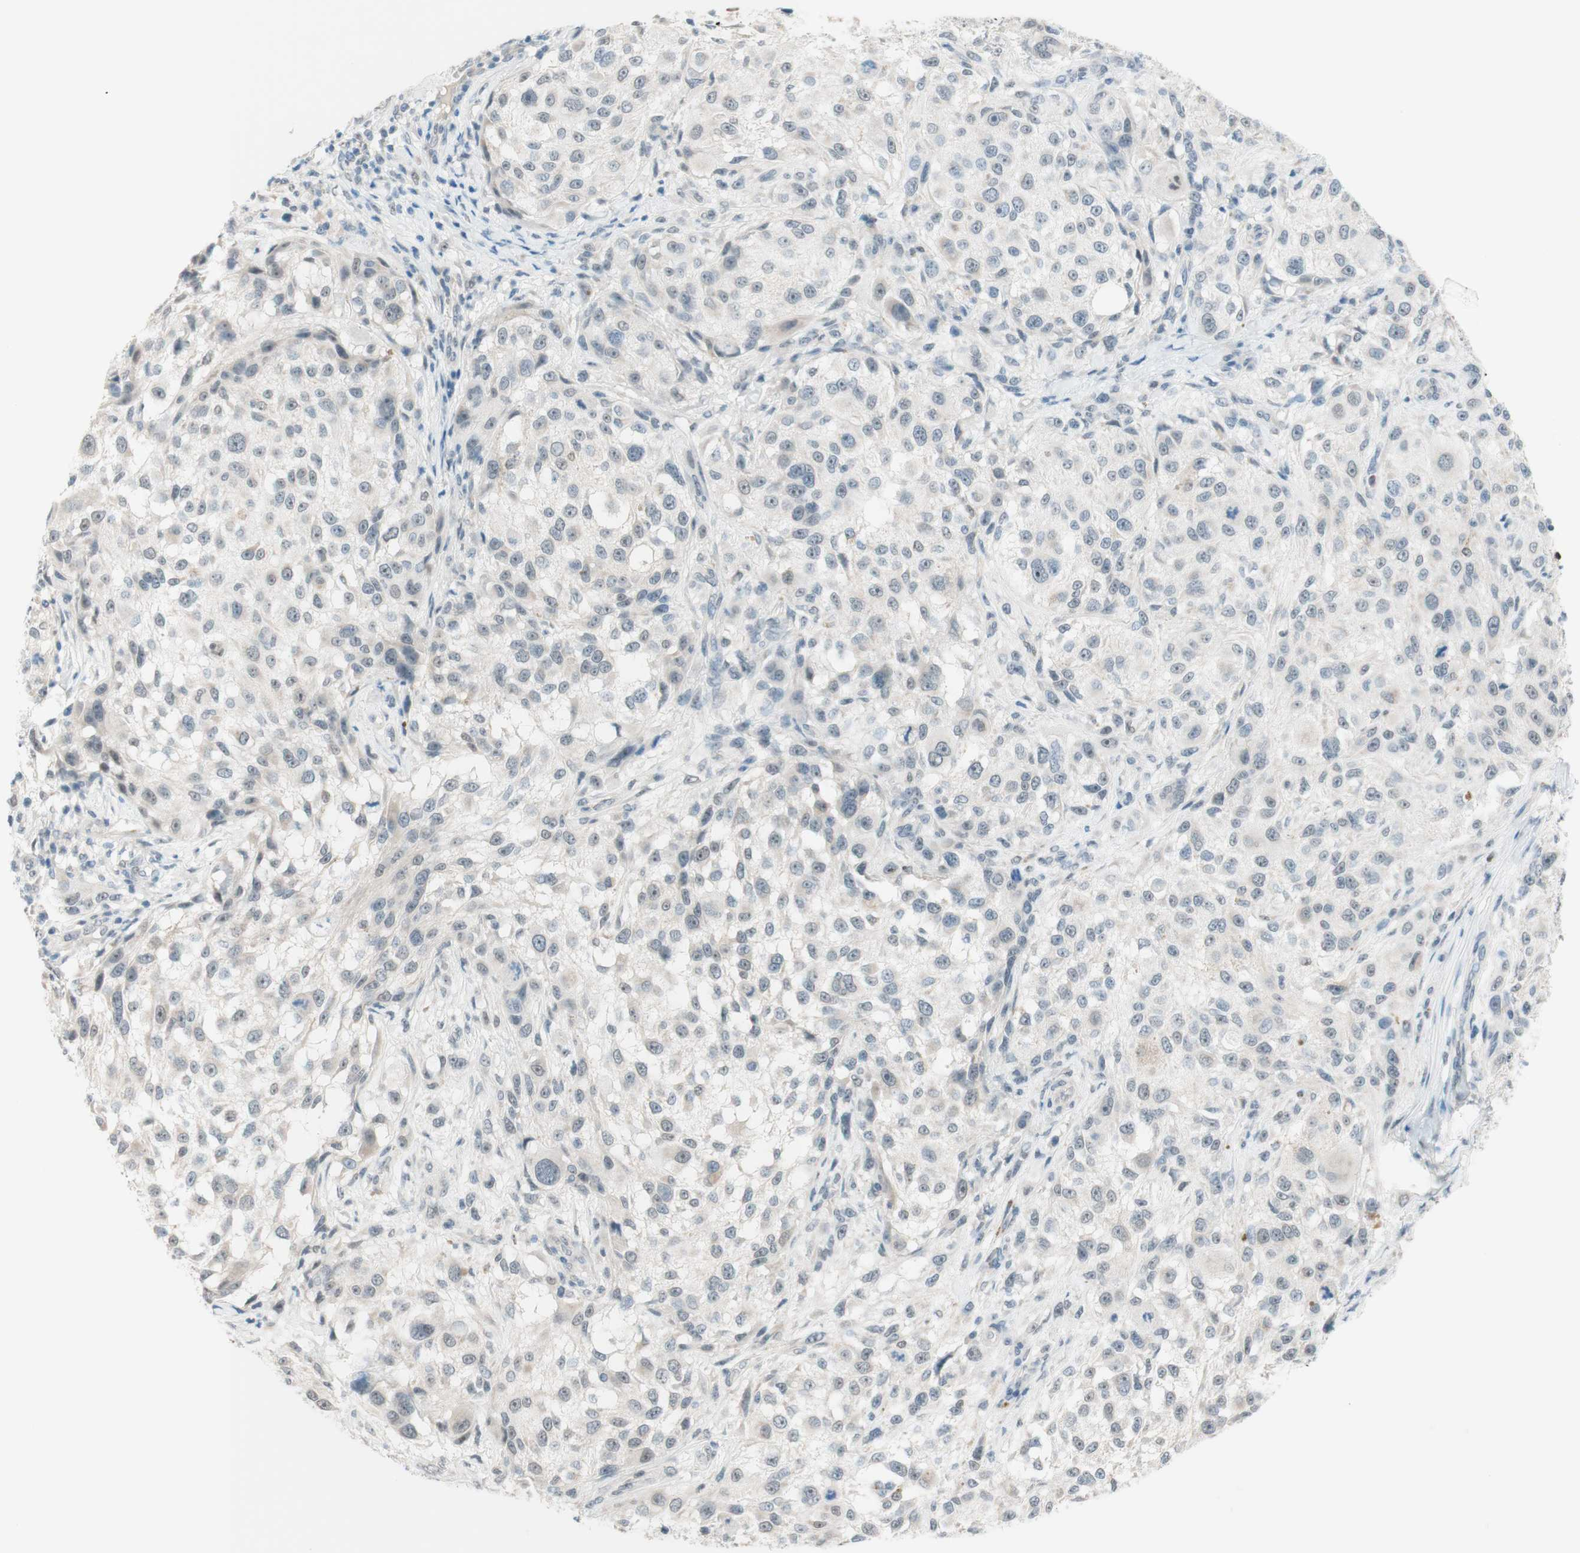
{"staining": {"intensity": "weak", "quantity": "<25%", "location": "cytoplasmic/membranous,nuclear"}, "tissue": "melanoma", "cell_type": "Tumor cells", "image_type": "cancer", "snomed": [{"axis": "morphology", "description": "Necrosis, NOS"}, {"axis": "morphology", "description": "Malignant melanoma, NOS"}, {"axis": "topography", "description": "Skin"}], "caption": "High magnification brightfield microscopy of melanoma stained with DAB (brown) and counterstained with hematoxylin (blue): tumor cells show no significant expression. (Immunohistochemistry (ihc), brightfield microscopy, high magnification).", "gene": "JPH1", "patient": {"sex": "female", "age": 87}}